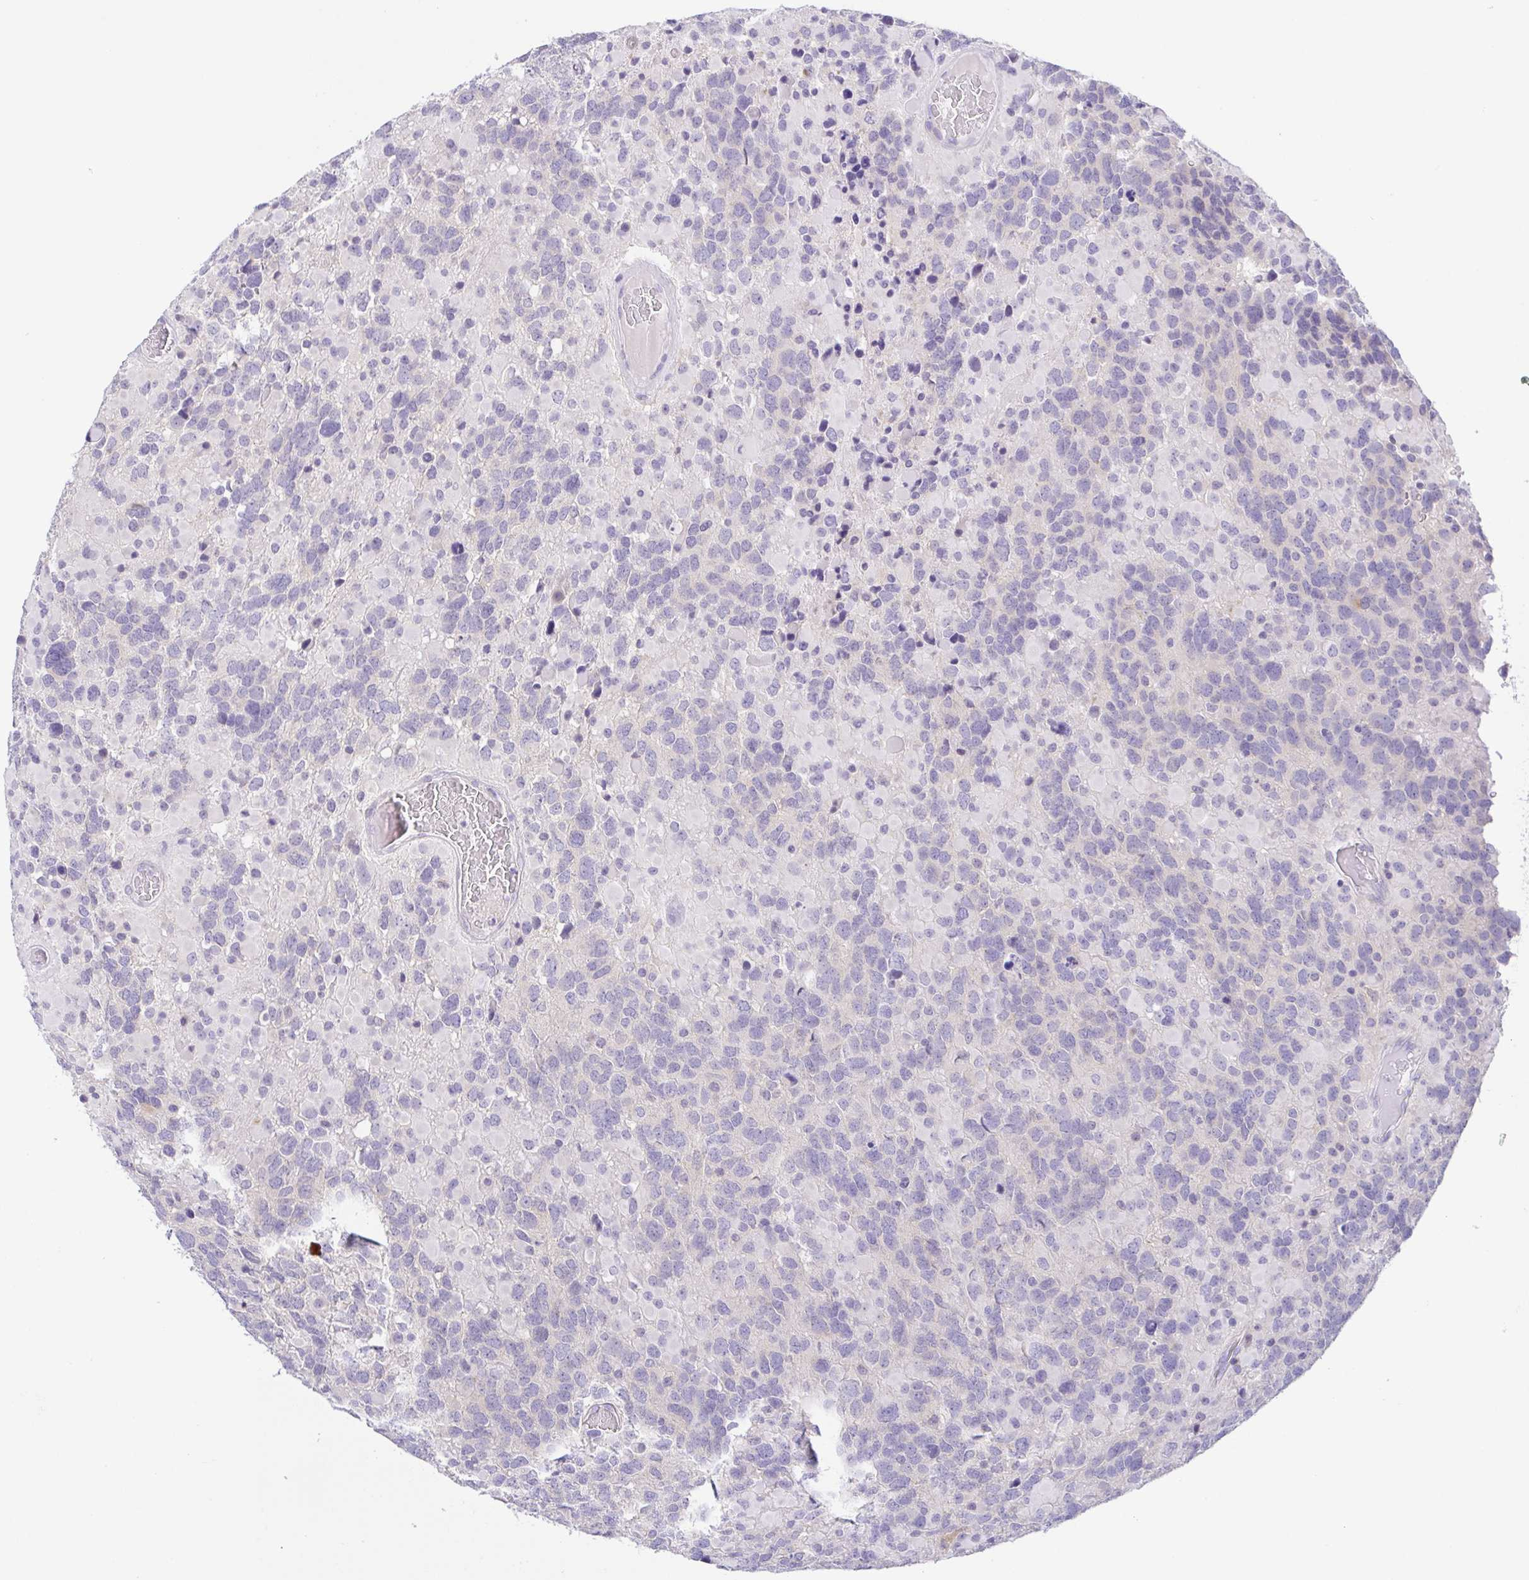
{"staining": {"intensity": "negative", "quantity": "none", "location": "none"}, "tissue": "glioma", "cell_type": "Tumor cells", "image_type": "cancer", "snomed": [{"axis": "morphology", "description": "Glioma, malignant, High grade"}, {"axis": "topography", "description": "Brain"}], "caption": "Micrograph shows no significant protein expression in tumor cells of malignant high-grade glioma.", "gene": "KRTDAP", "patient": {"sex": "female", "age": 40}}